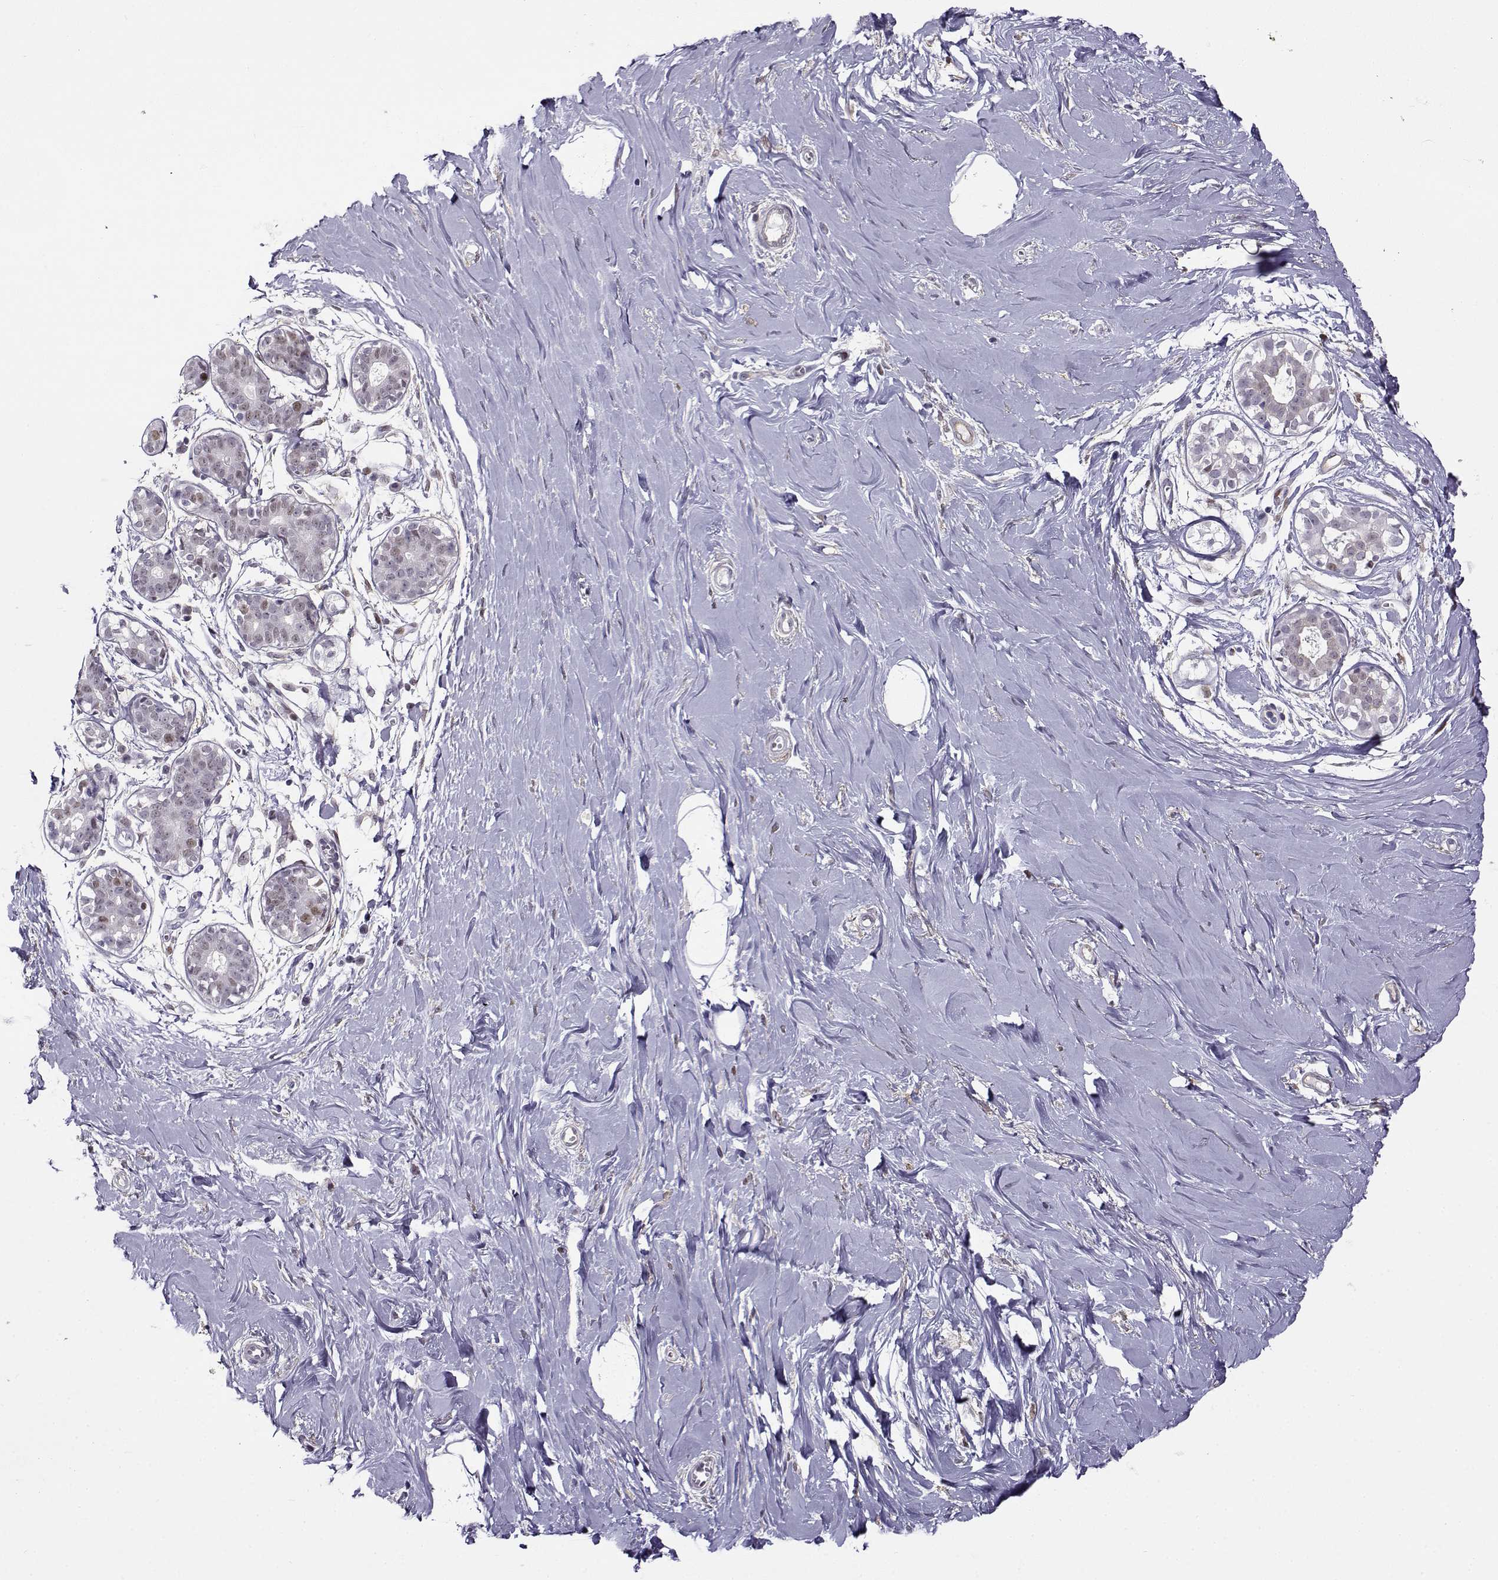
{"staining": {"intensity": "negative", "quantity": "none", "location": "none"}, "tissue": "breast", "cell_type": "Adipocytes", "image_type": "normal", "snomed": [{"axis": "morphology", "description": "Normal tissue, NOS"}, {"axis": "topography", "description": "Breast"}], "caption": "The IHC photomicrograph has no significant staining in adipocytes of breast.", "gene": "BACH1", "patient": {"sex": "female", "age": 49}}